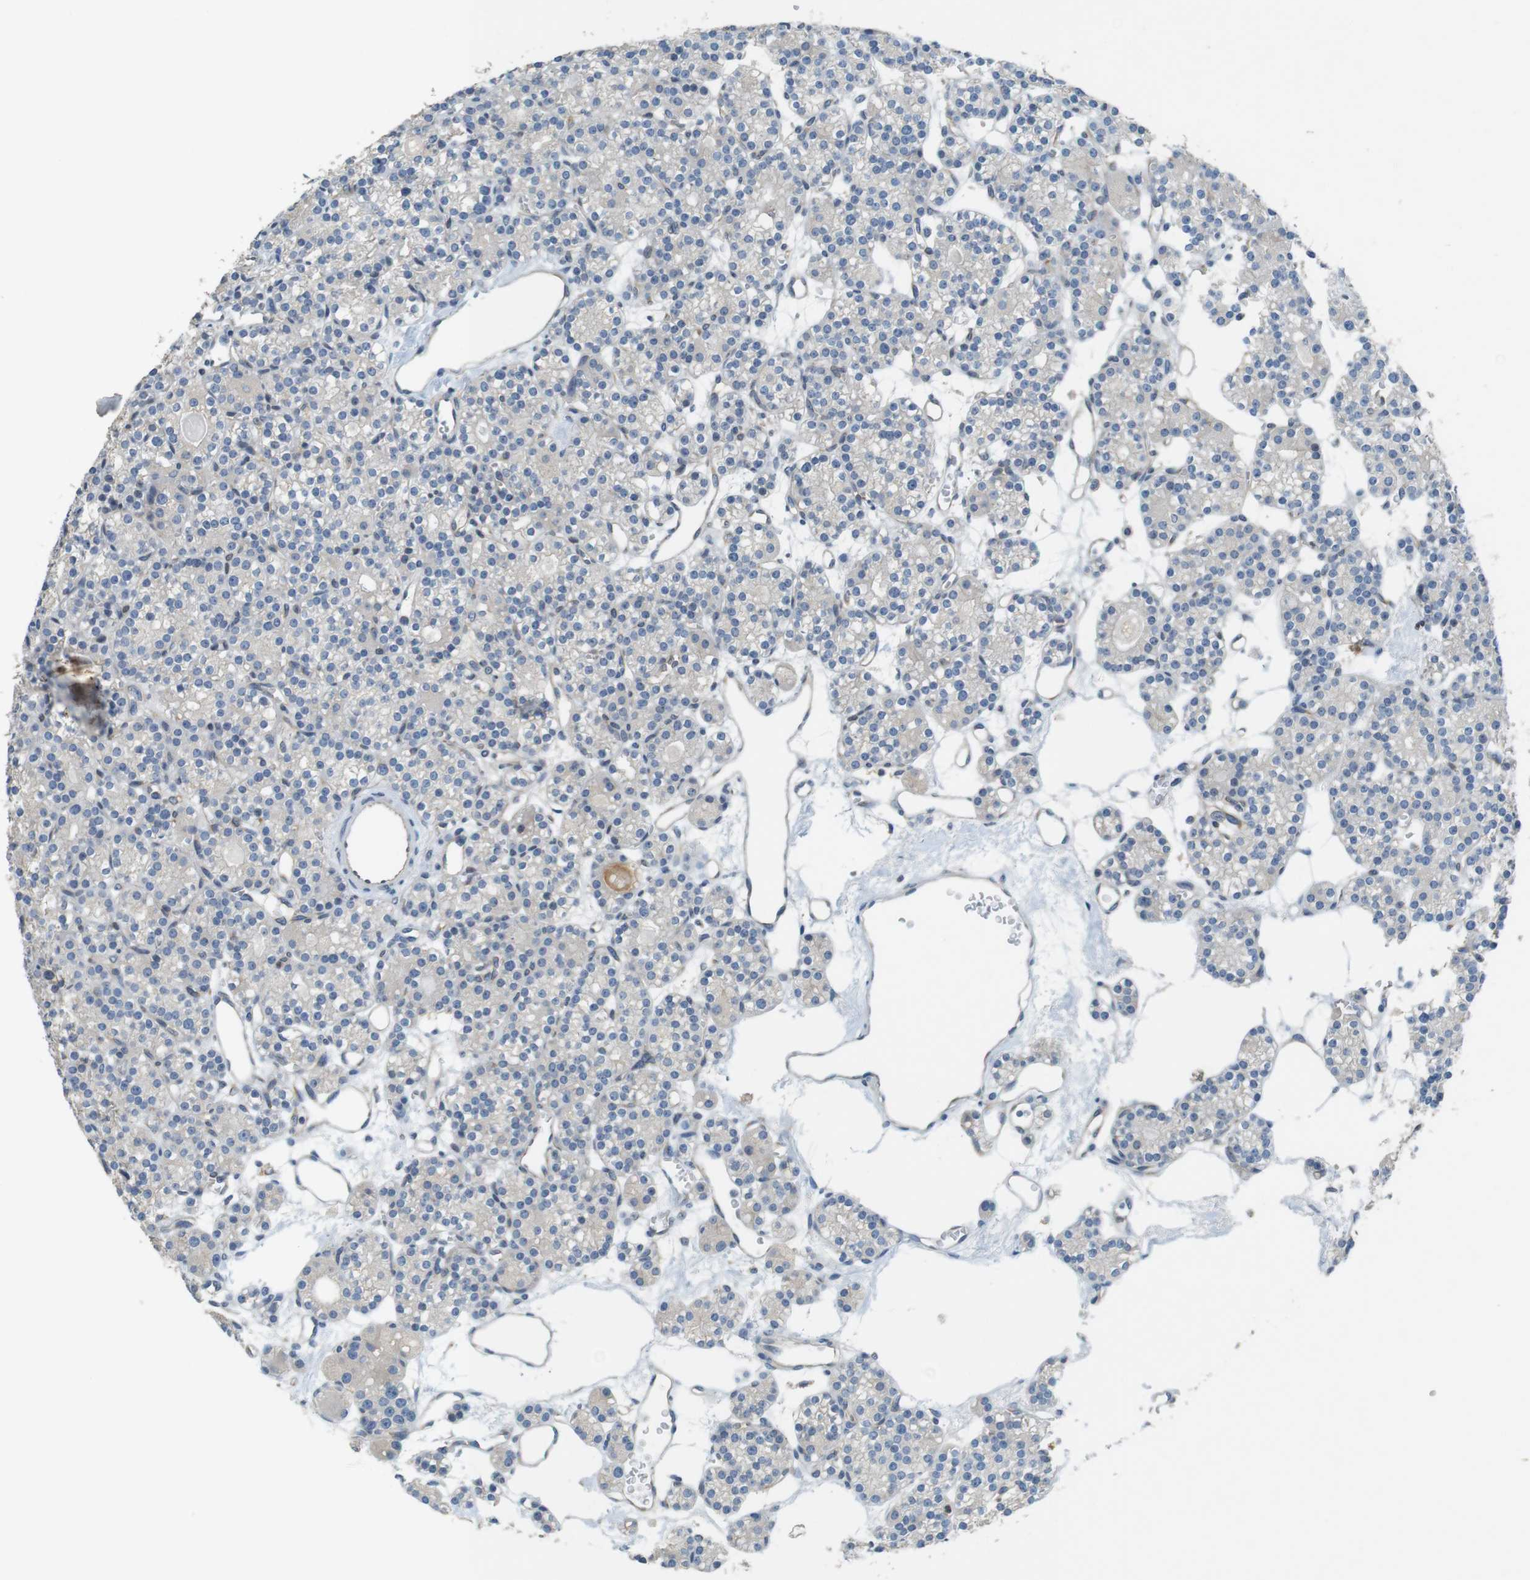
{"staining": {"intensity": "negative", "quantity": "none", "location": "none"}, "tissue": "parathyroid gland", "cell_type": "Glandular cells", "image_type": "normal", "snomed": [{"axis": "morphology", "description": "Normal tissue, NOS"}, {"axis": "topography", "description": "Parathyroid gland"}], "caption": "Immunohistochemical staining of normal parathyroid gland demonstrates no significant staining in glandular cells.", "gene": "PCDH10", "patient": {"sex": "female", "age": 64}}